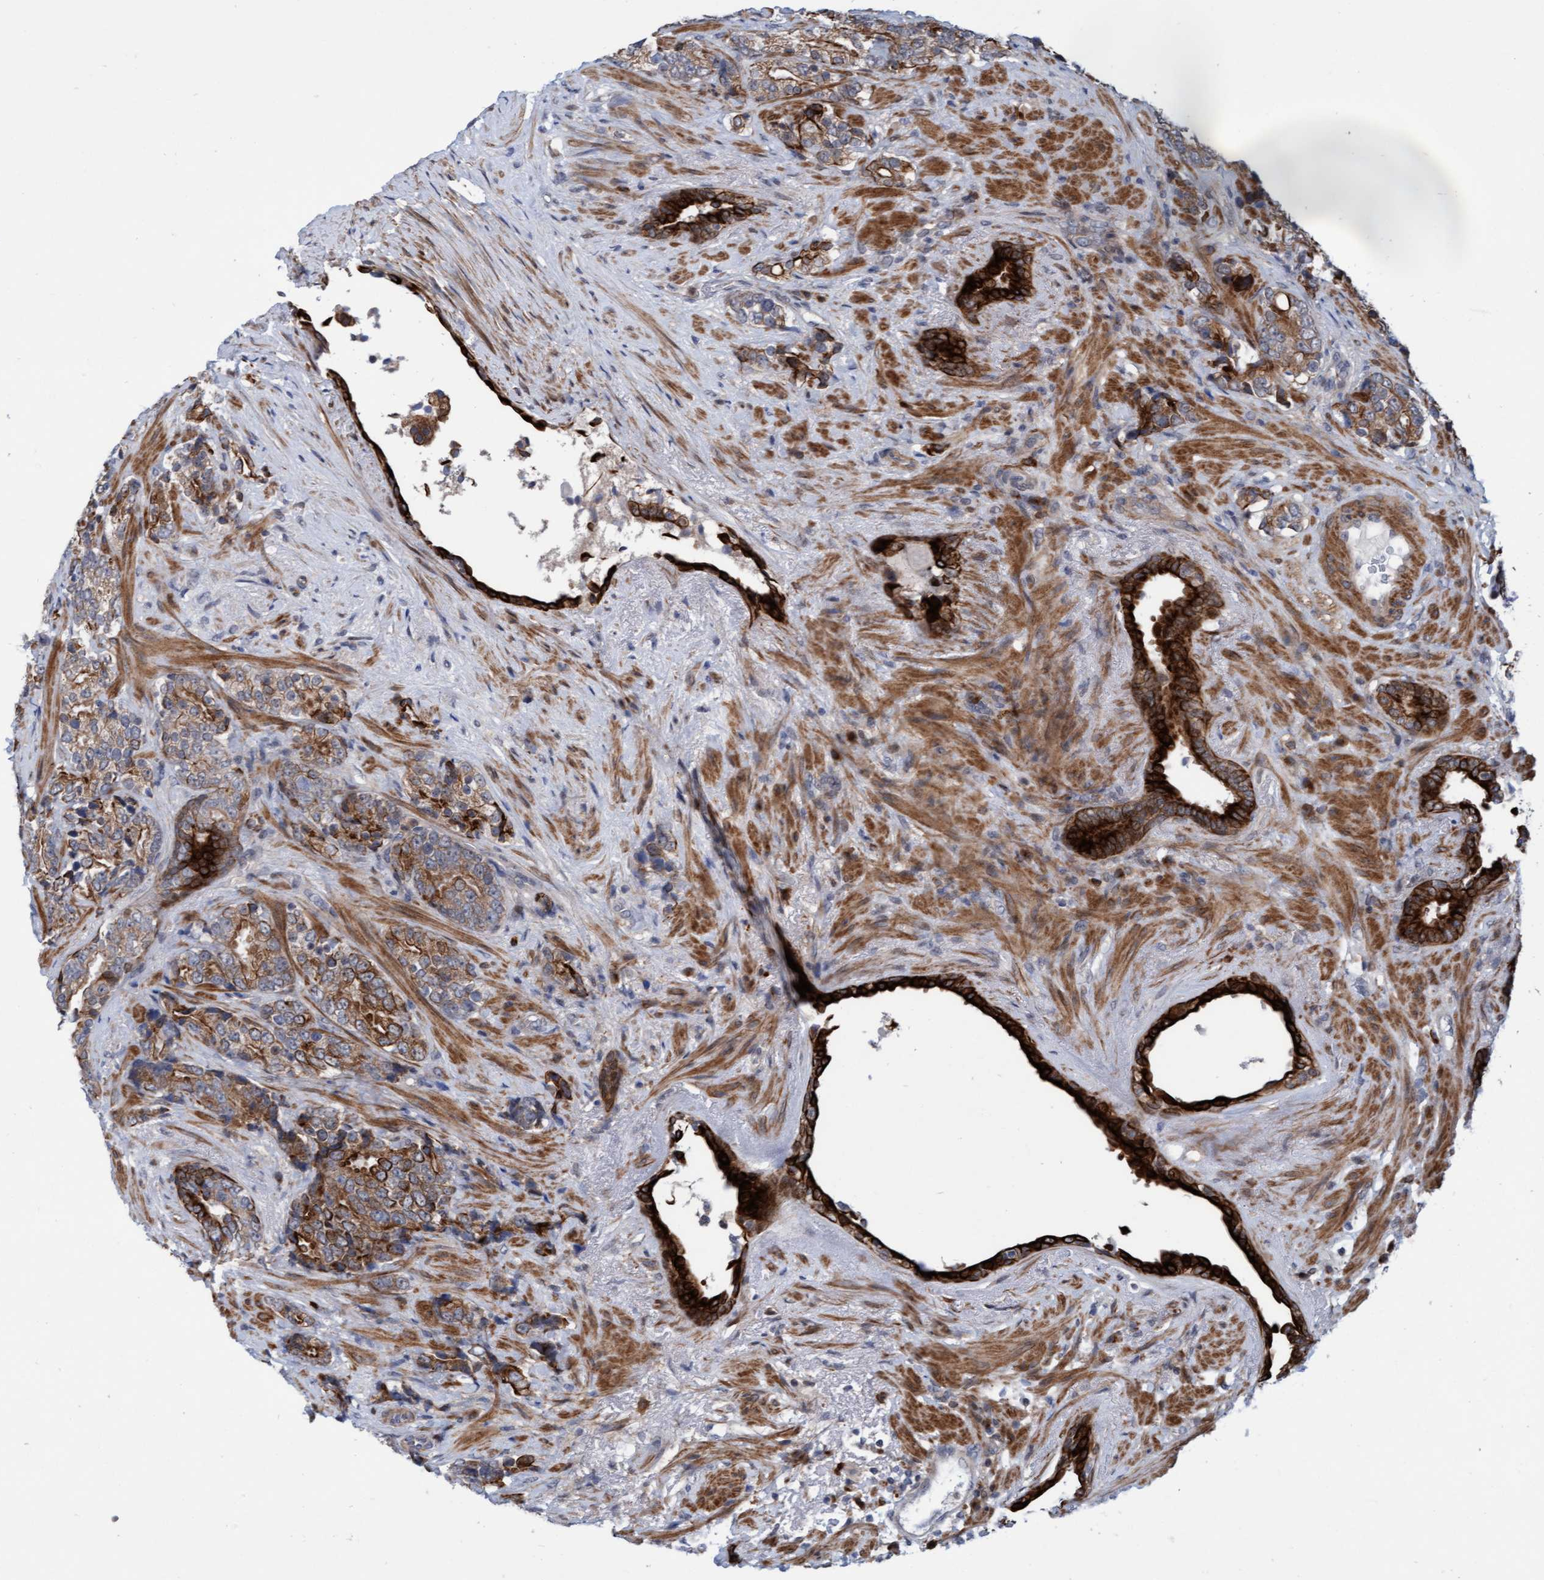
{"staining": {"intensity": "moderate", "quantity": "25%-75%", "location": "cytoplasmic/membranous"}, "tissue": "prostate cancer", "cell_type": "Tumor cells", "image_type": "cancer", "snomed": [{"axis": "morphology", "description": "Adenocarcinoma, High grade"}, {"axis": "topography", "description": "Prostate"}], "caption": "Immunohistochemical staining of prostate cancer (adenocarcinoma (high-grade)) demonstrates medium levels of moderate cytoplasmic/membranous staining in about 25%-75% of tumor cells.", "gene": "RAP1GAP2", "patient": {"sex": "male", "age": 71}}